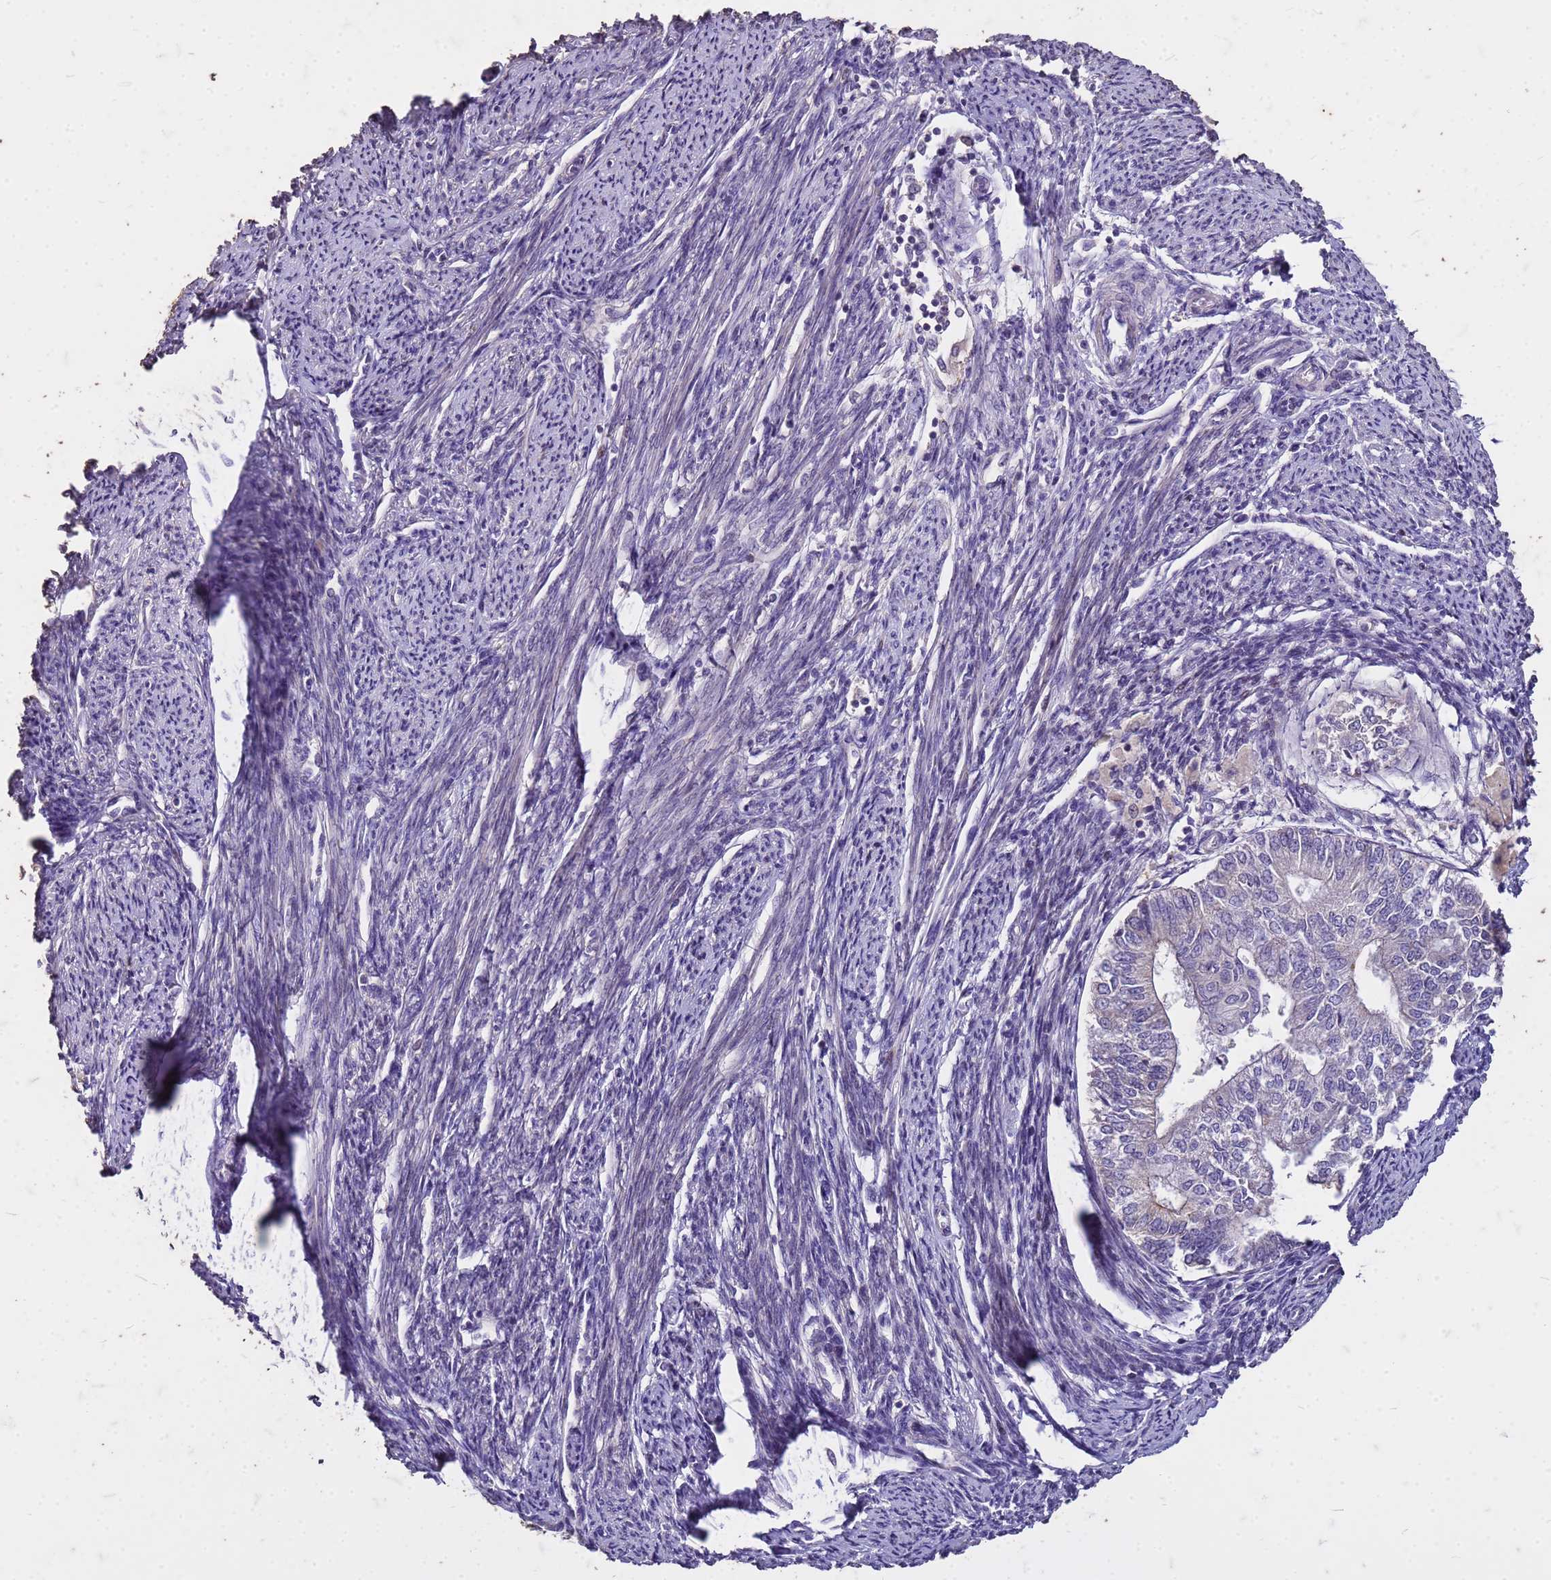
{"staining": {"intensity": "weak", "quantity": "25%-75%", "location": "cytoplasmic/membranous"}, "tissue": "smooth muscle", "cell_type": "Smooth muscle cells", "image_type": "normal", "snomed": [{"axis": "morphology", "description": "Normal tissue, NOS"}, {"axis": "topography", "description": "Smooth muscle"}, {"axis": "topography", "description": "Uterus"}], "caption": "An immunohistochemistry (IHC) photomicrograph of benign tissue is shown. Protein staining in brown labels weak cytoplasmic/membranous positivity in smooth muscle within smooth muscle cells.", "gene": "FAM184B", "patient": {"sex": "female", "age": 59}}